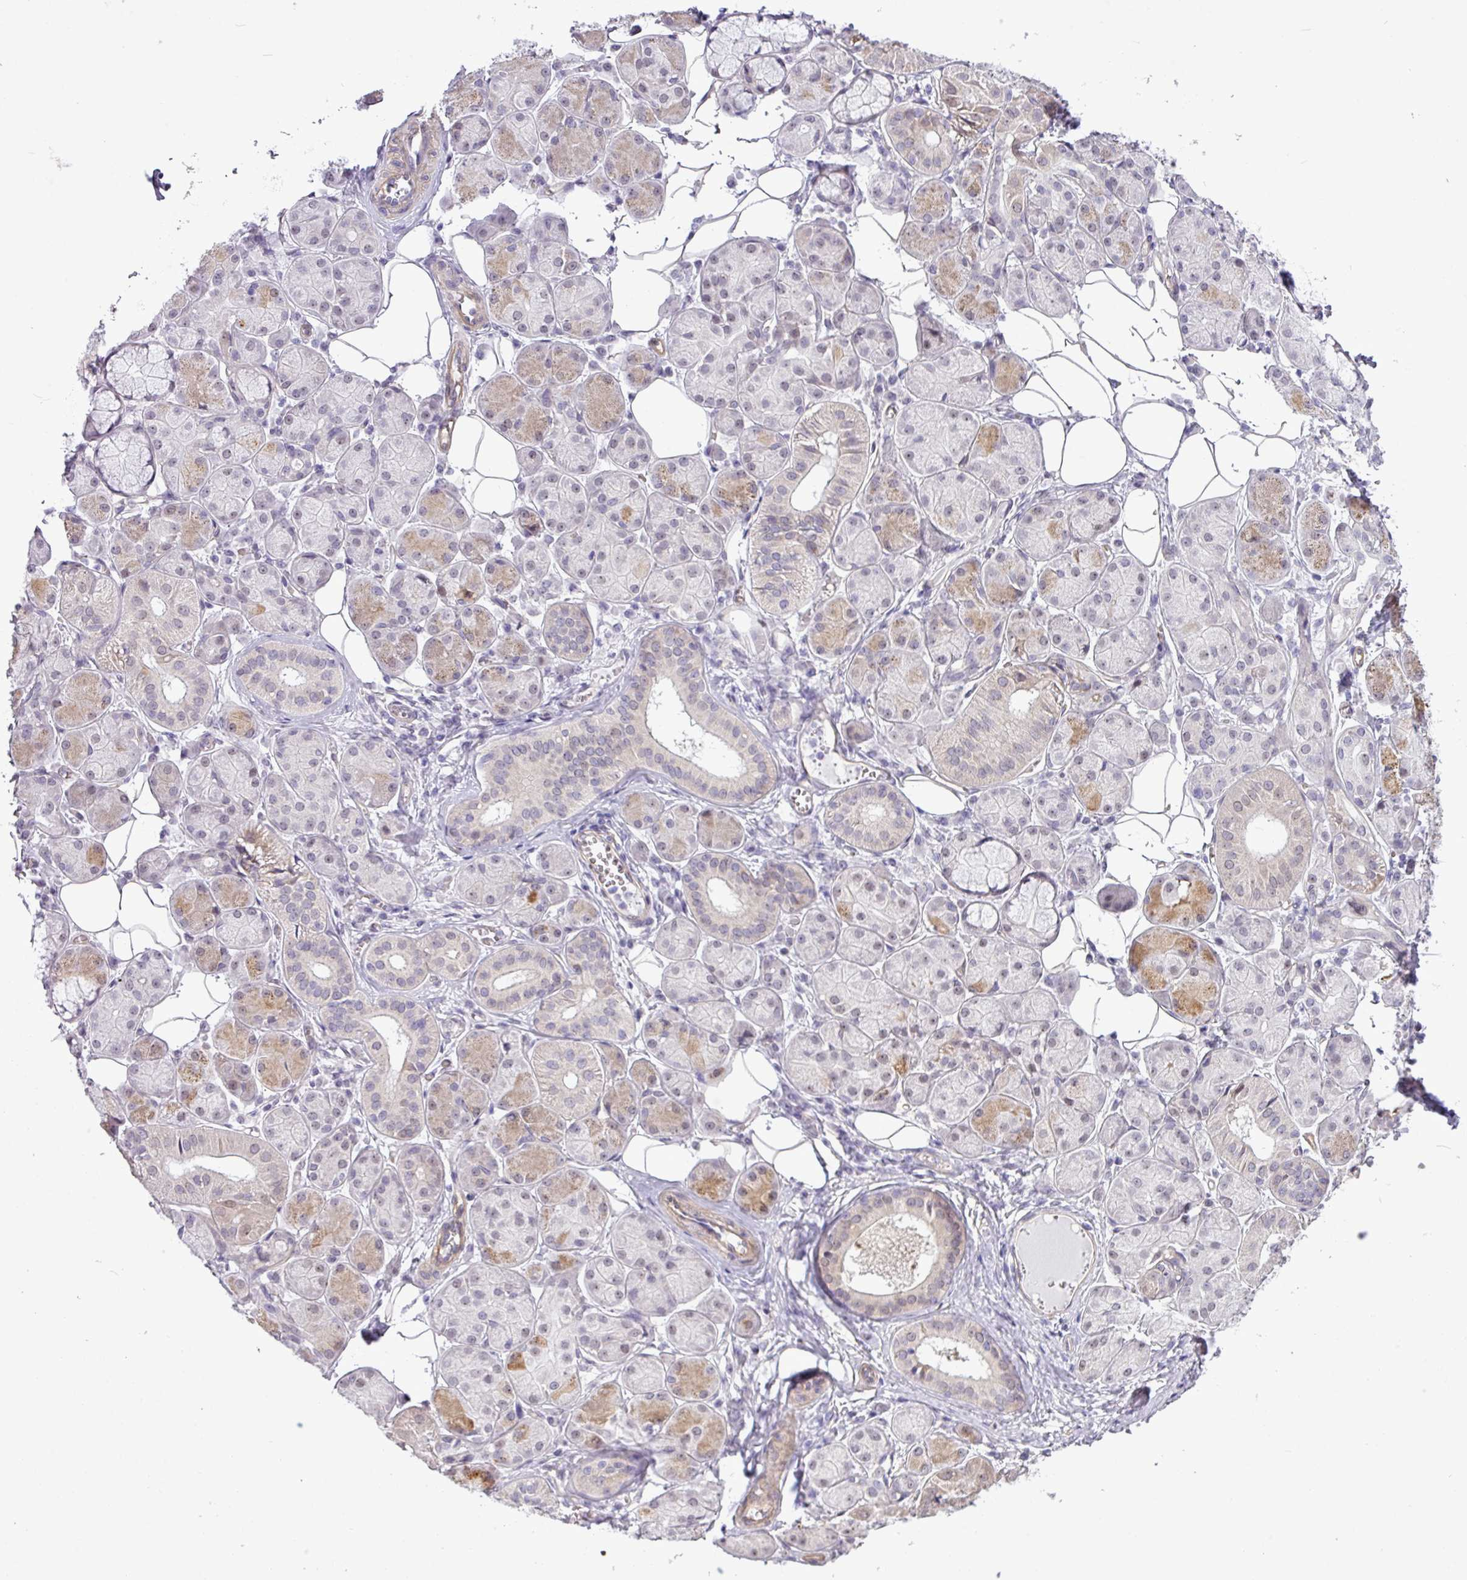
{"staining": {"intensity": "weak", "quantity": "25%-75%", "location": "cytoplasmic/membranous"}, "tissue": "salivary gland", "cell_type": "Glandular cells", "image_type": "normal", "snomed": [{"axis": "morphology", "description": "Squamous cell carcinoma, NOS"}, {"axis": "topography", "description": "Skin"}, {"axis": "topography", "description": "Head-Neck"}], "caption": "Salivary gland stained with DAB (3,3'-diaminobenzidine) immunohistochemistry displays low levels of weak cytoplasmic/membranous expression in about 25%-75% of glandular cells.", "gene": "MAK16", "patient": {"sex": "male", "age": 80}}